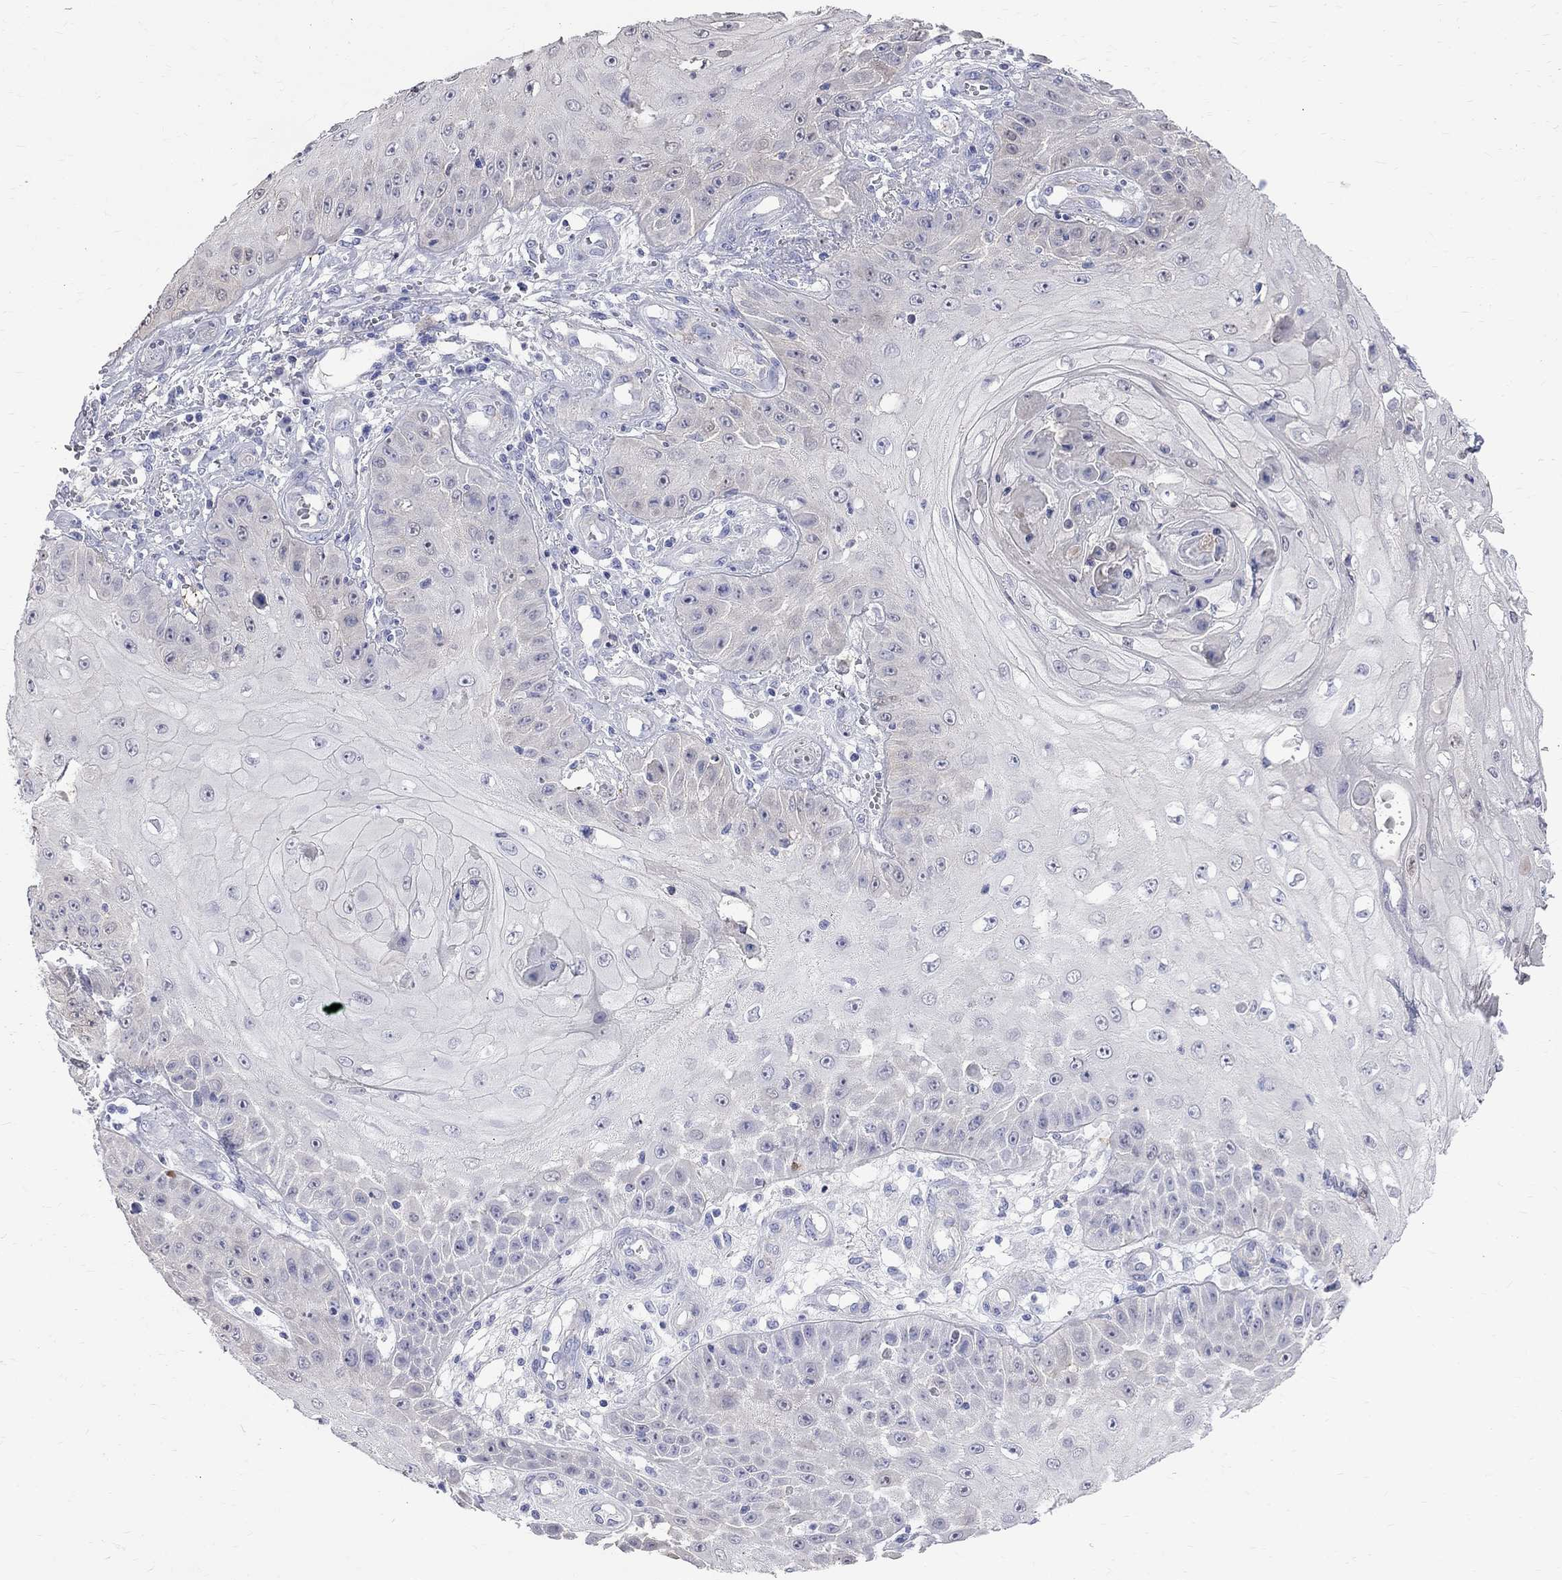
{"staining": {"intensity": "negative", "quantity": "none", "location": "none"}, "tissue": "skin cancer", "cell_type": "Tumor cells", "image_type": "cancer", "snomed": [{"axis": "morphology", "description": "Squamous cell carcinoma, NOS"}, {"axis": "topography", "description": "Skin"}], "caption": "An immunohistochemistry (IHC) histopathology image of skin cancer is shown. There is no staining in tumor cells of skin cancer.", "gene": "S100A3", "patient": {"sex": "male", "age": 70}}